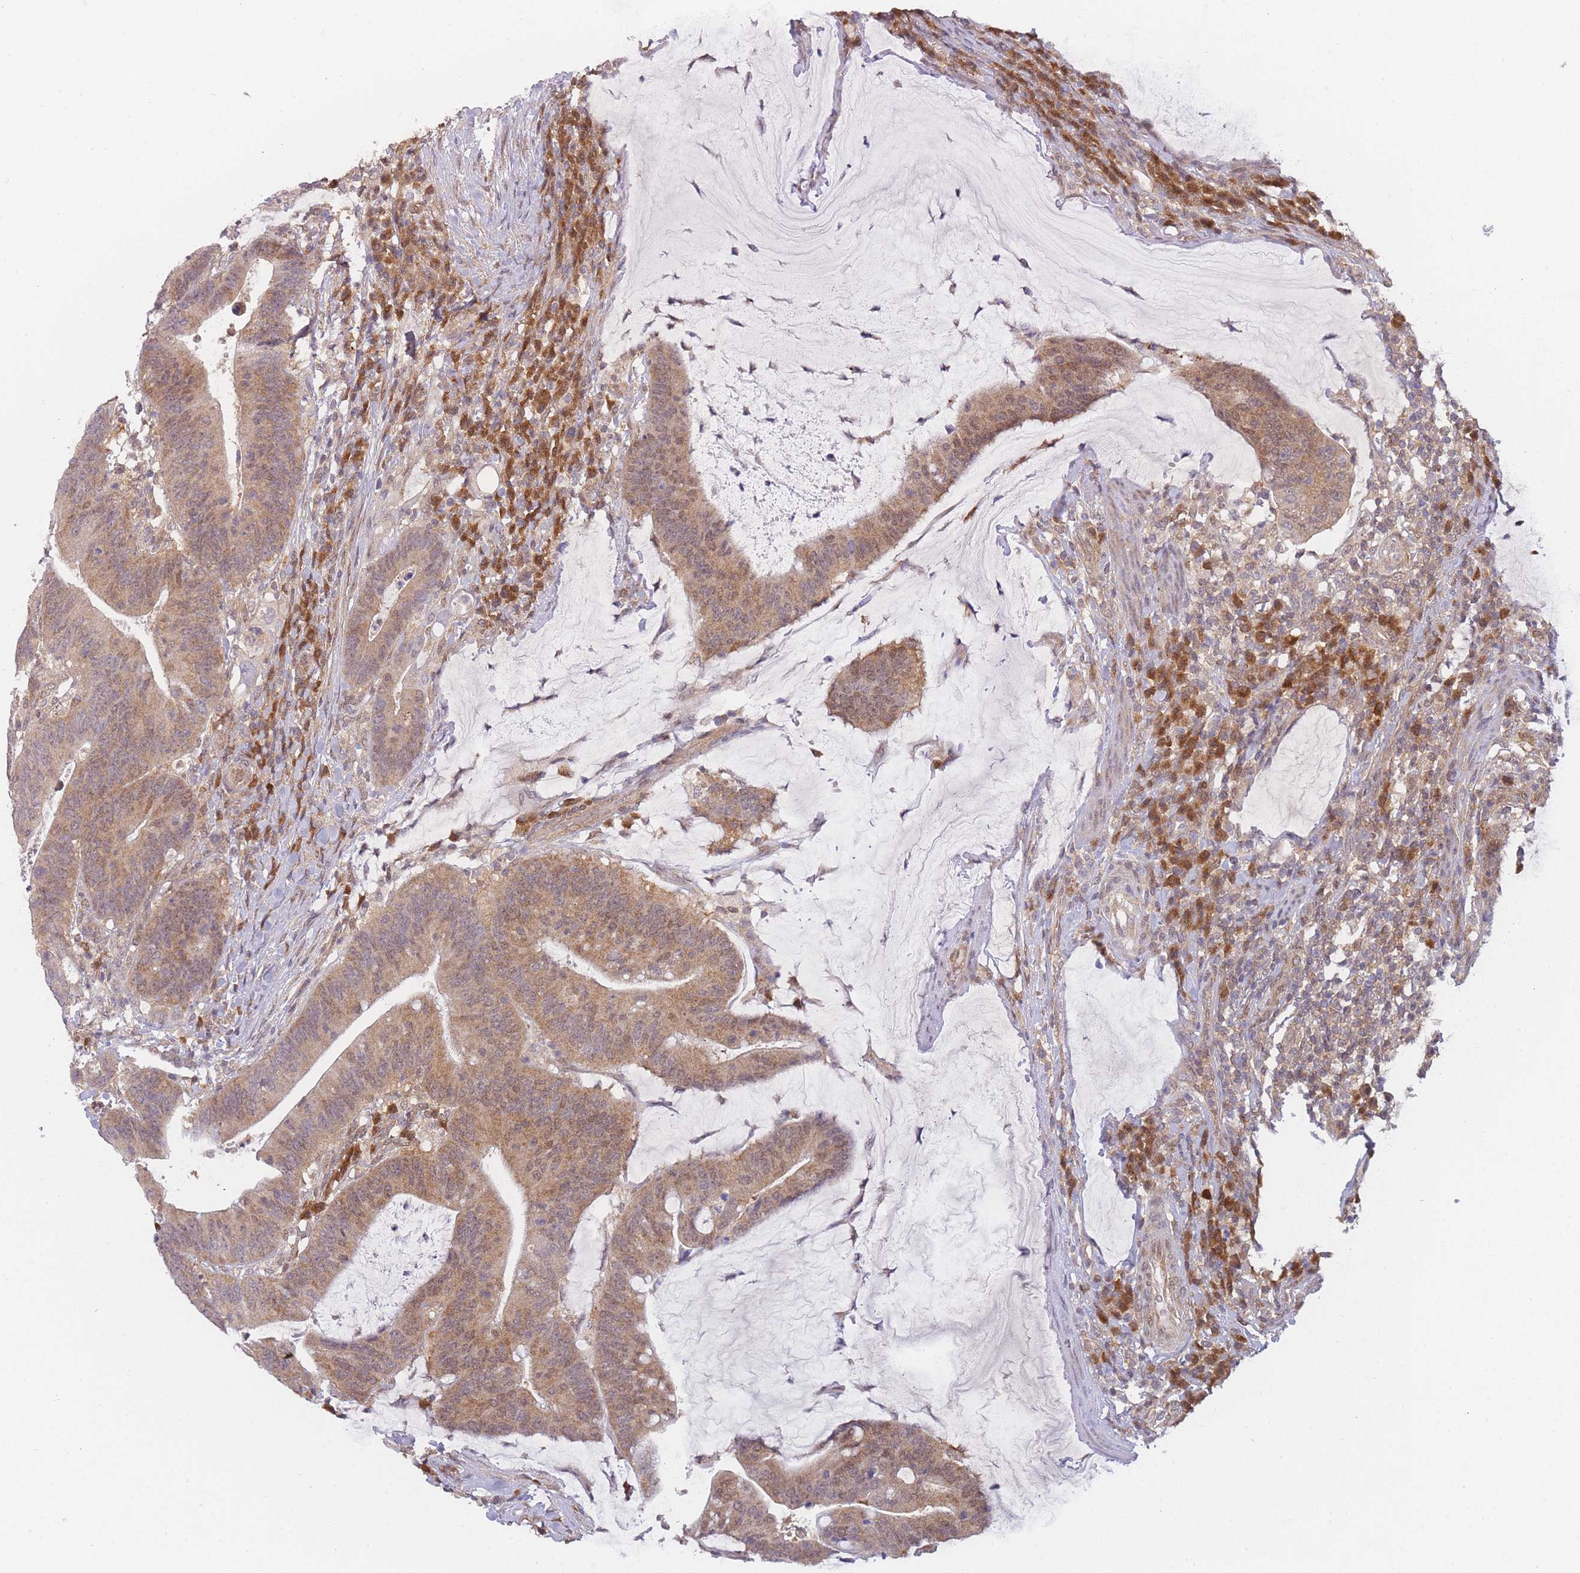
{"staining": {"intensity": "strong", "quantity": ">75%", "location": "cytoplasmic/membranous"}, "tissue": "colorectal cancer", "cell_type": "Tumor cells", "image_type": "cancer", "snomed": [{"axis": "morphology", "description": "Adenocarcinoma, NOS"}, {"axis": "topography", "description": "Colon"}], "caption": "Immunohistochemistry (IHC) photomicrograph of colorectal cancer (adenocarcinoma) stained for a protein (brown), which displays high levels of strong cytoplasmic/membranous positivity in approximately >75% of tumor cells.", "gene": "MRI1", "patient": {"sex": "female", "age": 66}}